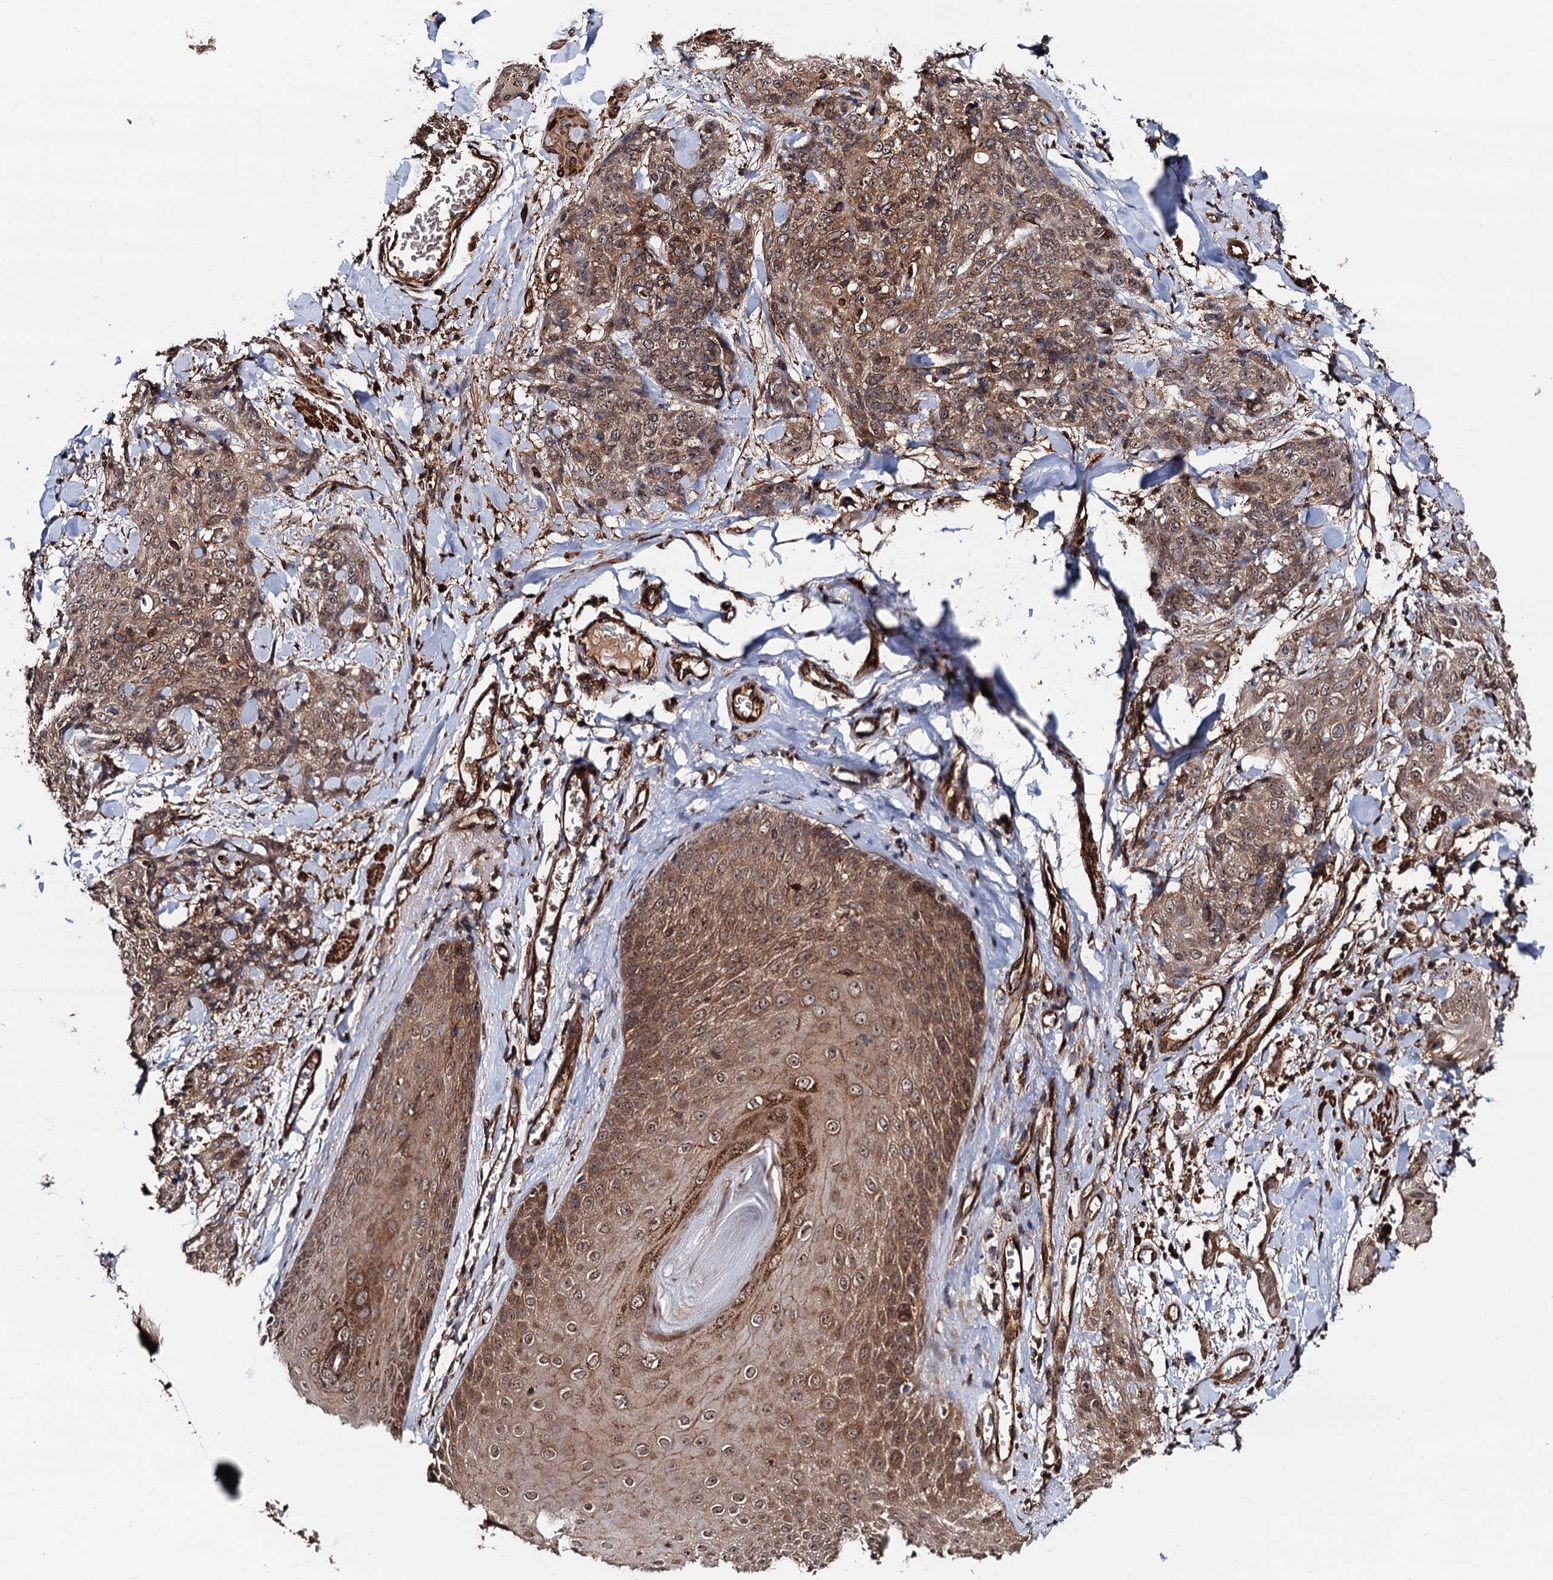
{"staining": {"intensity": "moderate", "quantity": ">75%", "location": "cytoplasmic/membranous,nuclear"}, "tissue": "skin cancer", "cell_type": "Tumor cells", "image_type": "cancer", "snomed": [{"axis": "morphology", "description": "Squamous cell carcinoma, NOS"}, {"axis": "topography", "description": "Skin"}, {"axis": "topography", "description": "Vulva"}], "caption": "Immunohistochemical staining of human skin cancer displays medium levels of moderate cytoplasmic/membranous and nuclear expression in approximately >75% of tumor cells.", "gene": "BORA", "patient": {"sex": "female", "age": 85}}